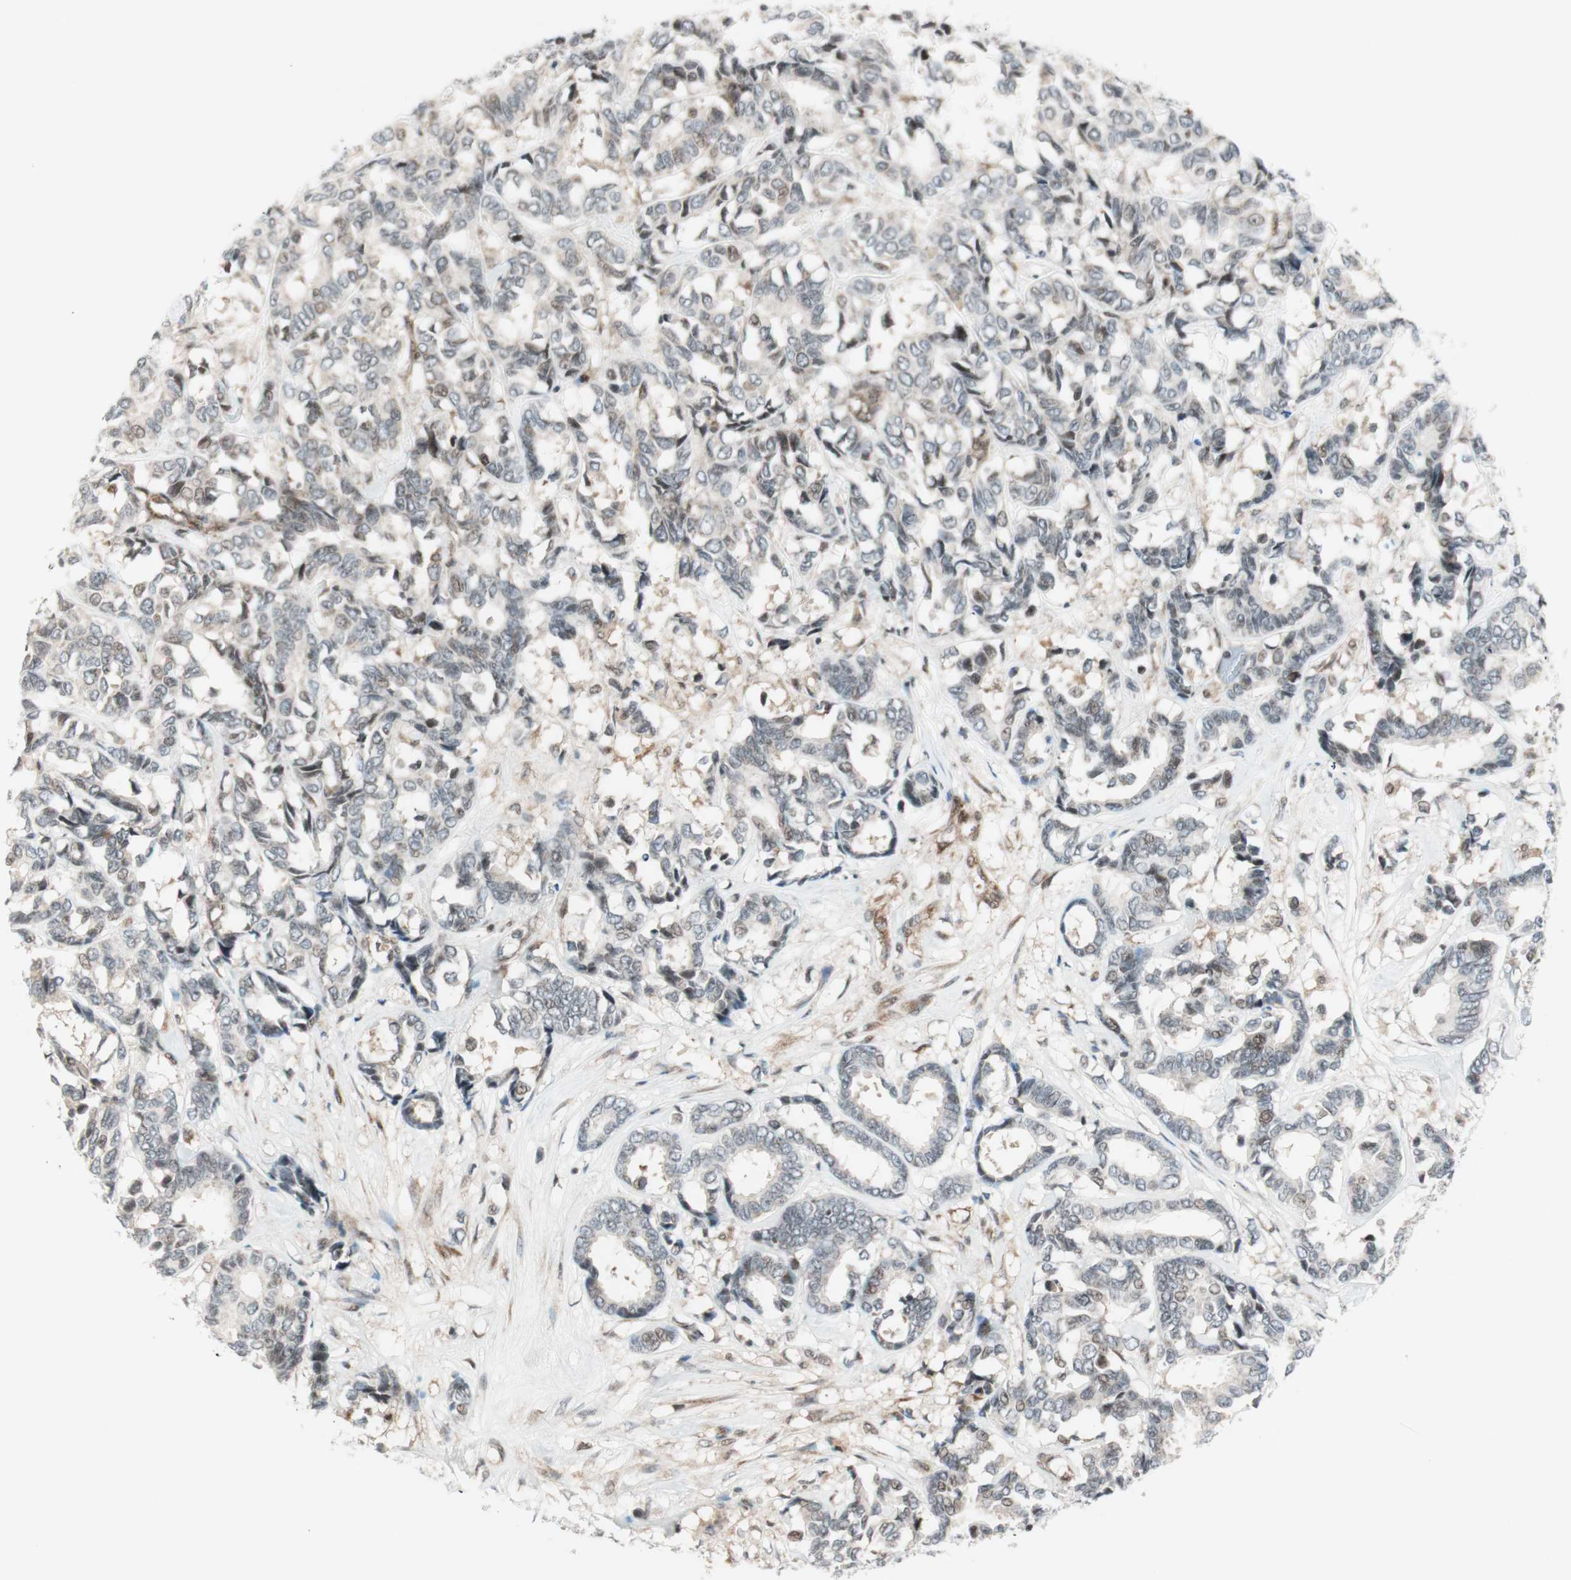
{"staining": {"intensity": "negative", "quantity": "none", "location": "none"}, "tissue": "breast cancer", "cell_type": "Tumor cells", "image_type": "cancer", "snomed": [{"axis": "morphology", "description": "Duct carcinoma"}, {"axis": "topography", "description": "Breast"}], "caption": "High magnification brightfield microscopy of breast cancer (infiltrating ductal carcinoma) stained with DAB (brown) and counterstained with hematoxylin (blue): tumor cells show no significant positivity. (DAB immunohistochemistry (IHC) with hematoxylin counter stain).", "gene": "TPT1", "patient": {"sex": "female", "age": 87}}